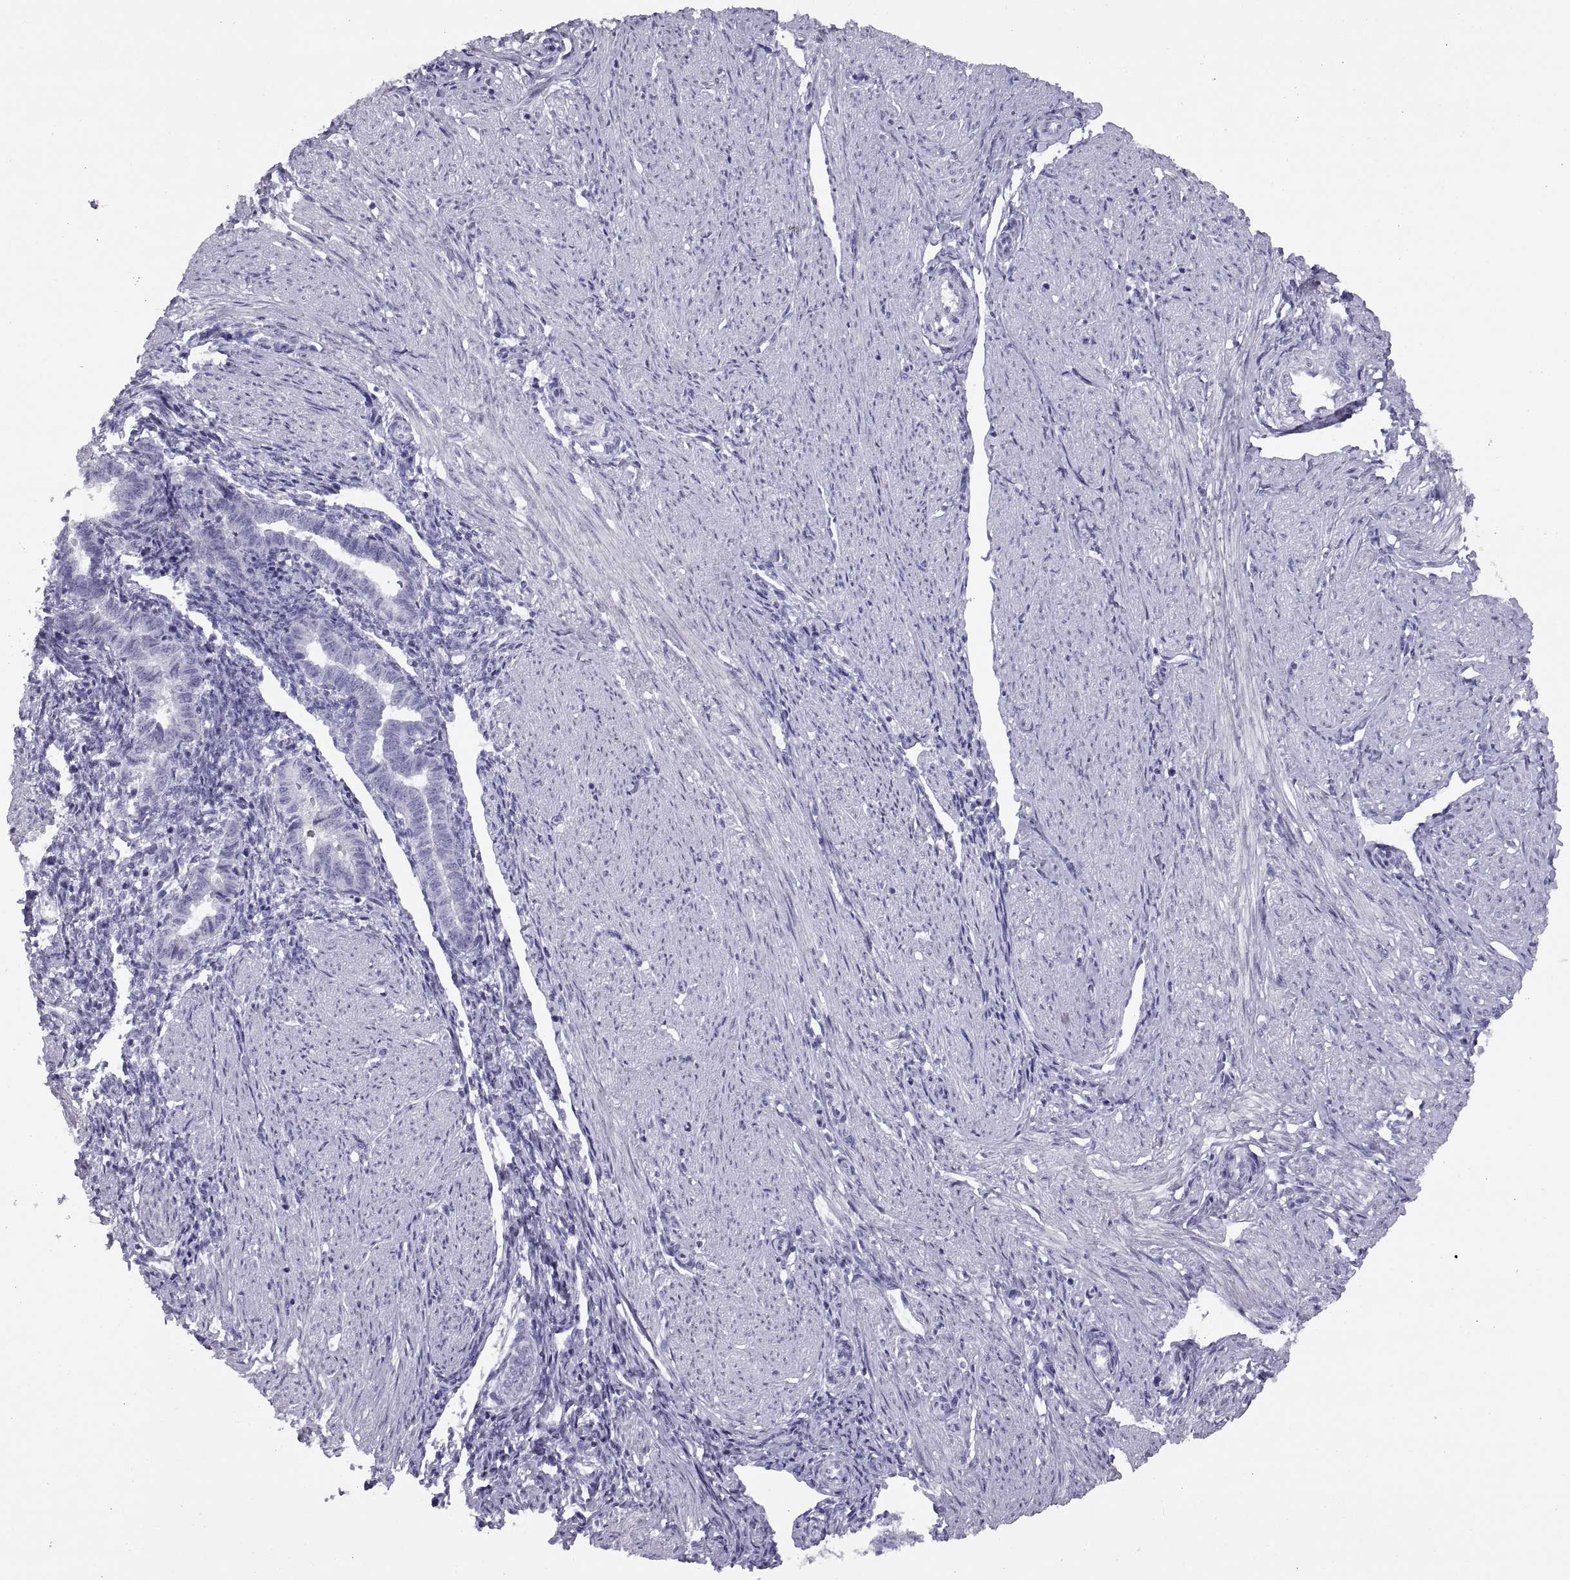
{"staining": {"intensity": "negative", "quantity": "none", "location": "none"}, "tissue": "endometrium", "cell_type": "Cells in endometrial stroma", "image_type": "normal", "snomed": [{"axis": "morphology", "description": "Normal tissue, NOS"}, {"axis": "topography", "description": "Endometrium"}], "caption": "This histopathology image is of benign endometrium stained with immunohistochemistry (IHC) to label a protein in brown with the nuclei are counter-stained blue. There is no expression in cells in endometrial stroma.", "gene": "RGS20", "patient": {"sex": "female", "age": 37}}